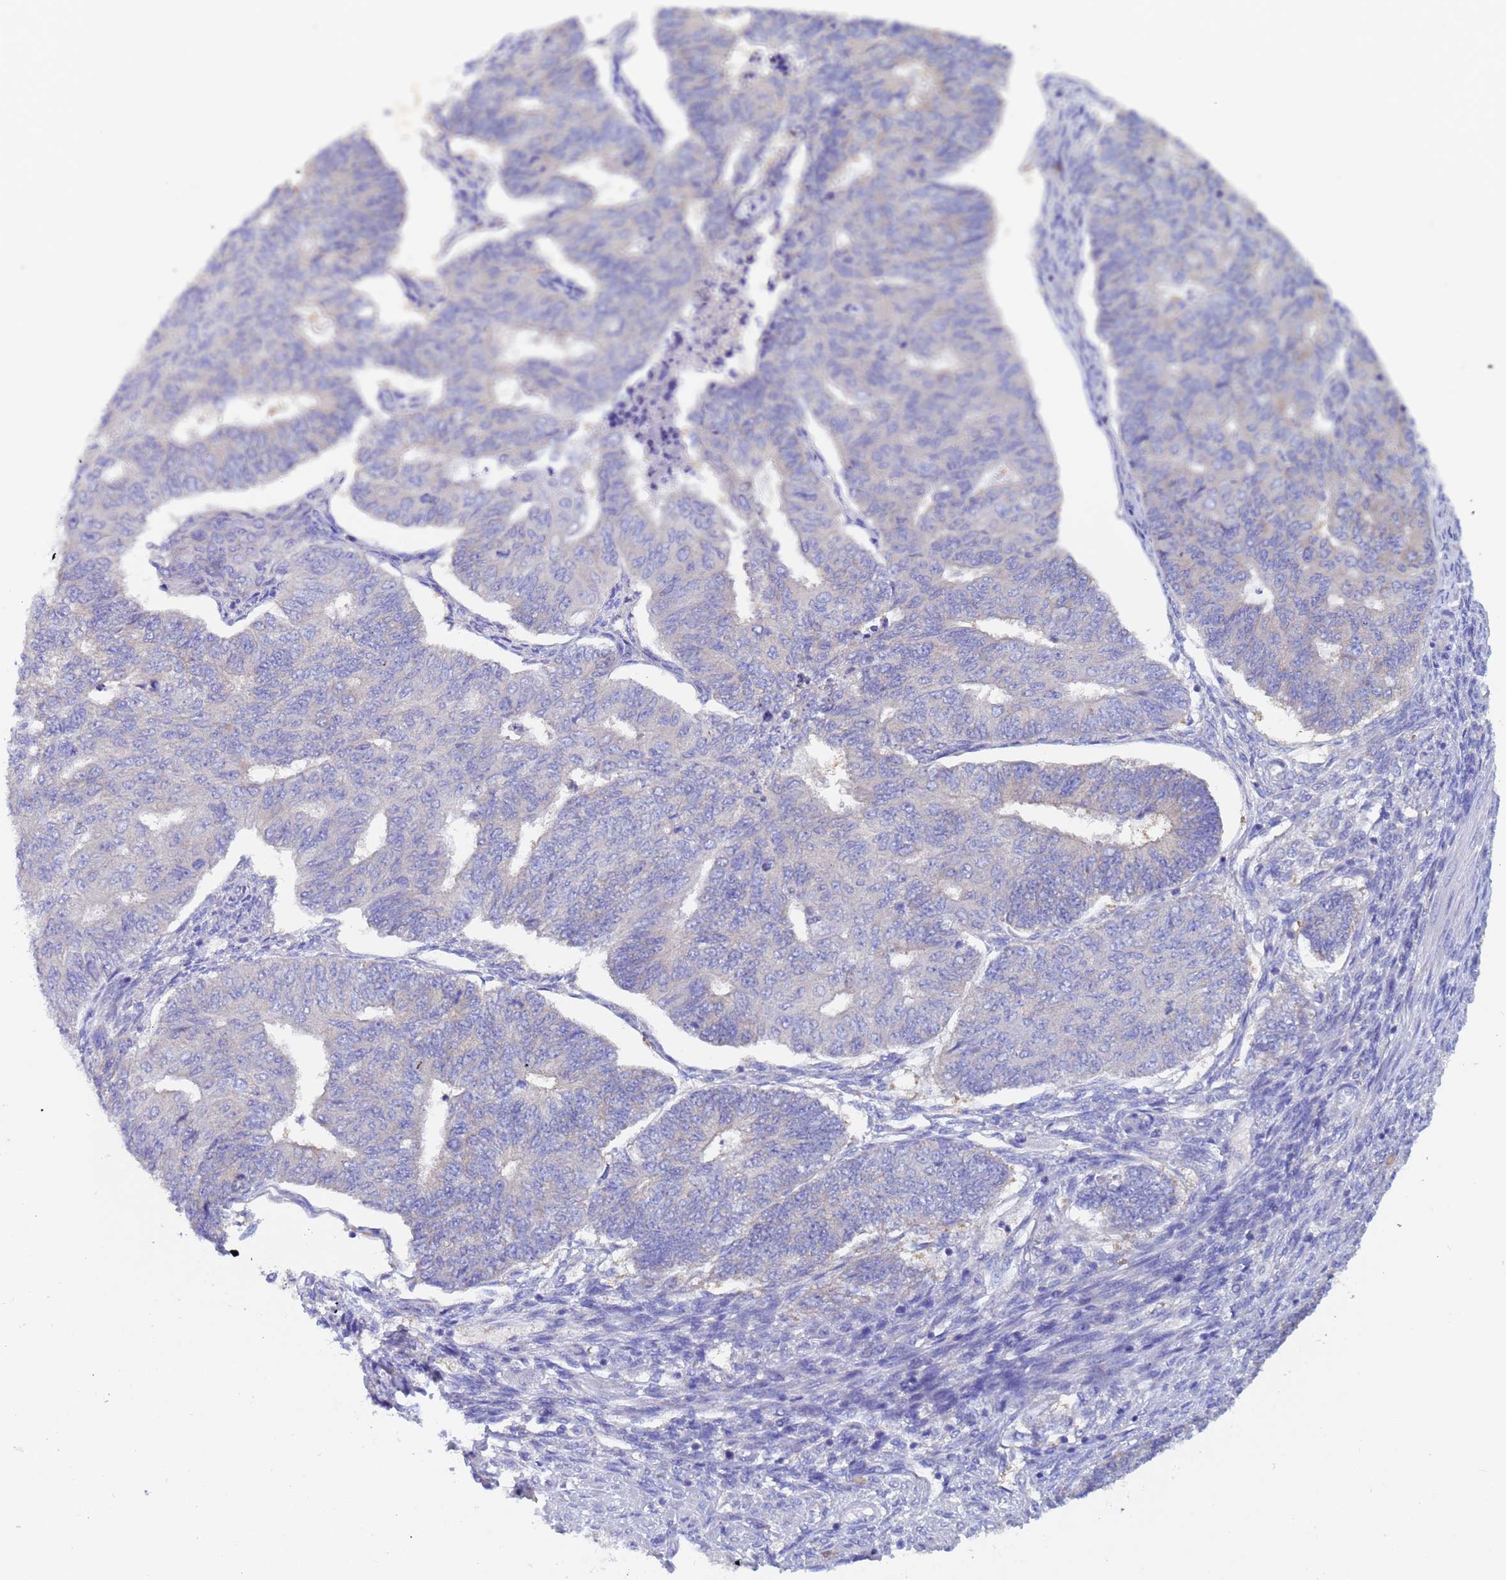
{"staining": {"intensity": "negative", "quantity": "none", "location": "none"}, "tissue": "endometrial cancer", "cell_type": "Tumor cells", "image_type": "cancer", "snomed": [{"axis": "morphology", "description": "Adenocarcinoma, NOS"}, {"axis": "topography", "description": "Endometrium"}], "caption": "IHC photomicrograph of neoplastic tissue: endometrial adenocarcinoma stained with DAB (3,3'-diaminobenzidine) reveals no significant protein staining in tumor cells. Nuclei are stained in blue.", "gene": "UBE2O", "patient": {"sex": "female", "age": 32}}